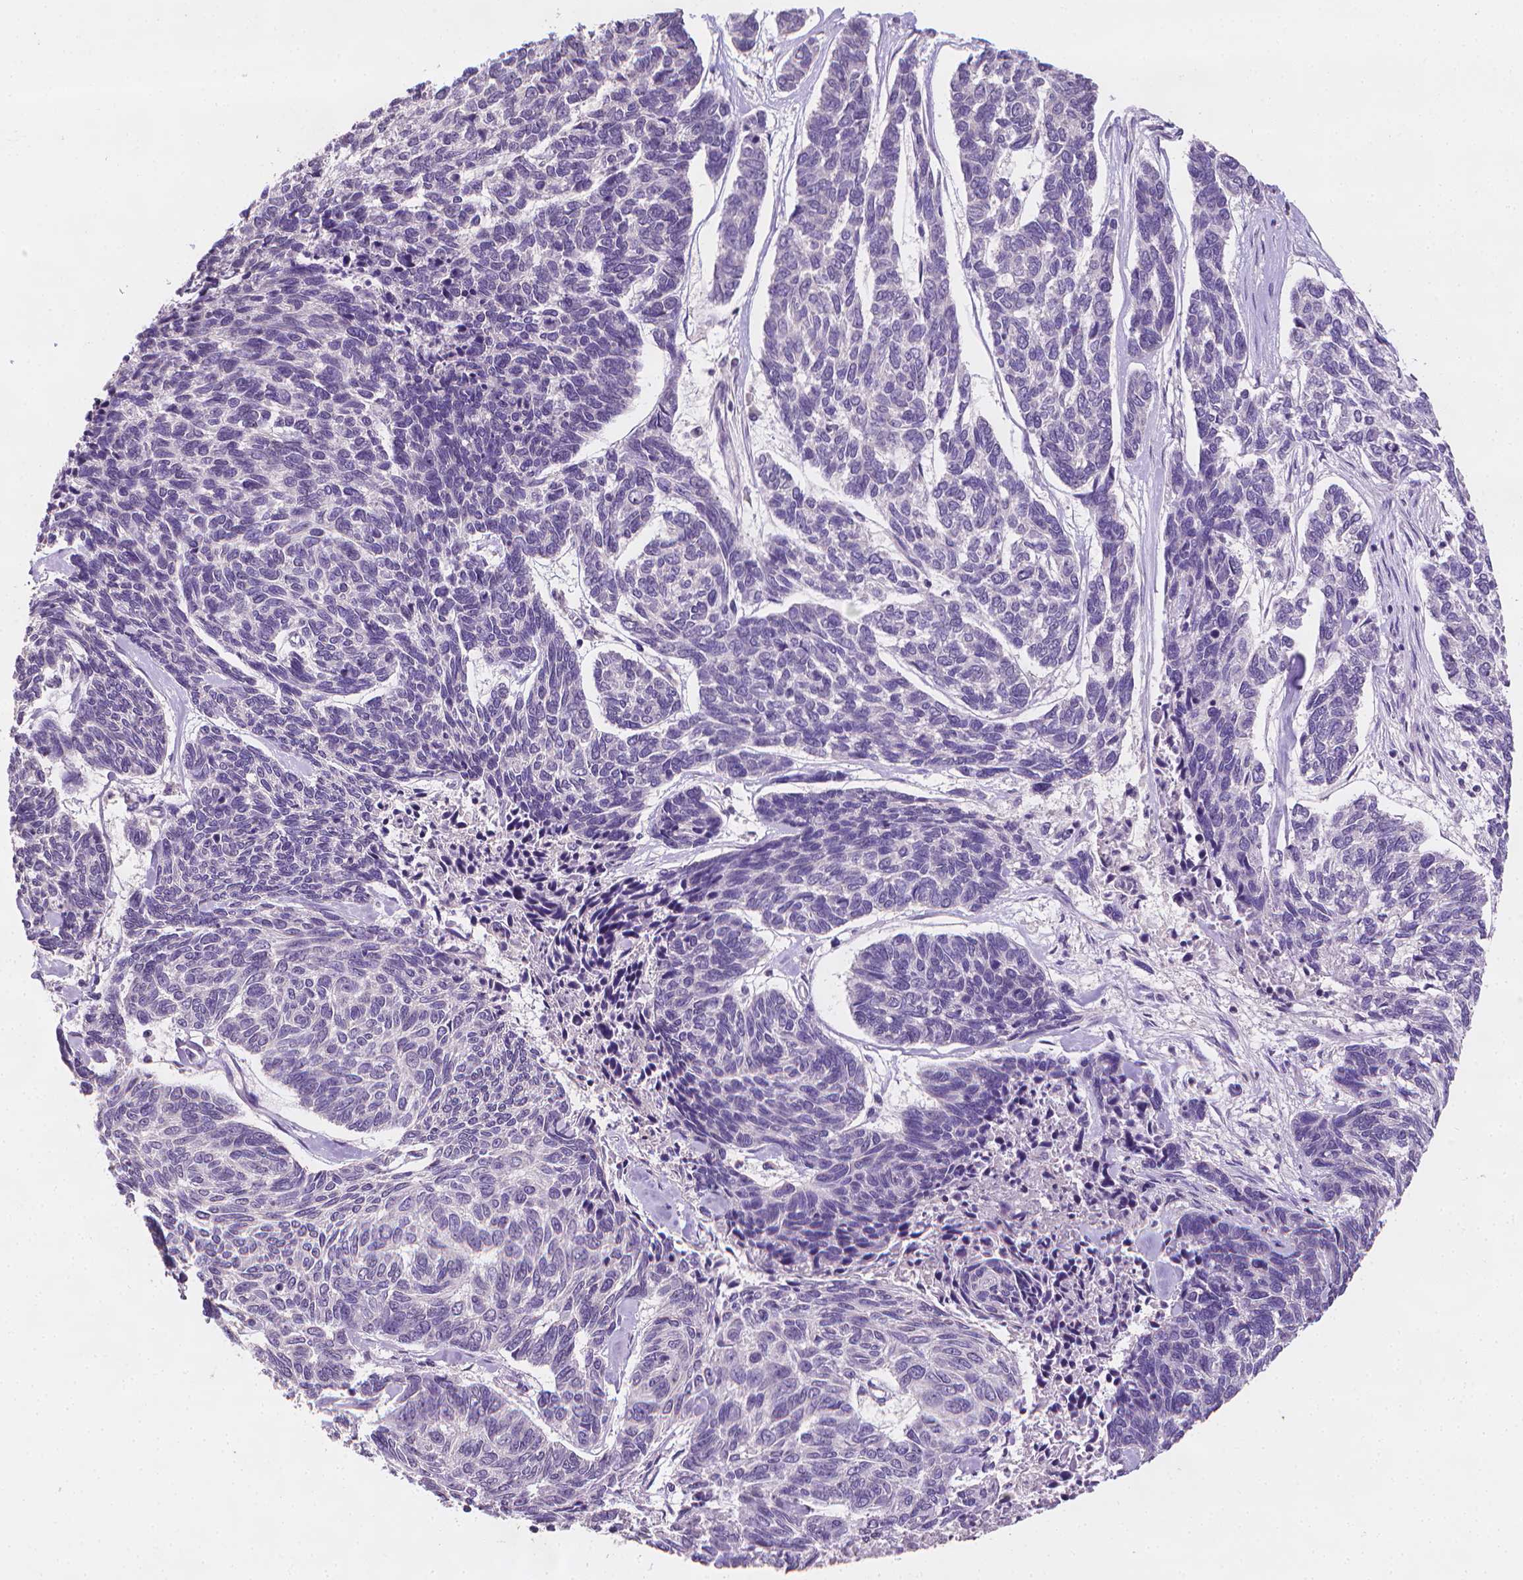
{"staining": {"intensity": "negative", "quantity": "none", "location": "none"}, "tissue": "skin cancer", "cell_type": "Tumor cells", "image_type": "cancer", "snomed": [{"axis": "morphology", "description": "Basal cell carcinoma"}, {"axis": "topography", "description": "Skin"}], "caption": "High power microscopy image of an immunohistochemistry histopathology image of basal cell carcinoma (skin), revealing no significant positivity in tumor cells.", "gene": "FASN", "patient": {"sex": "female", "age": 65}}